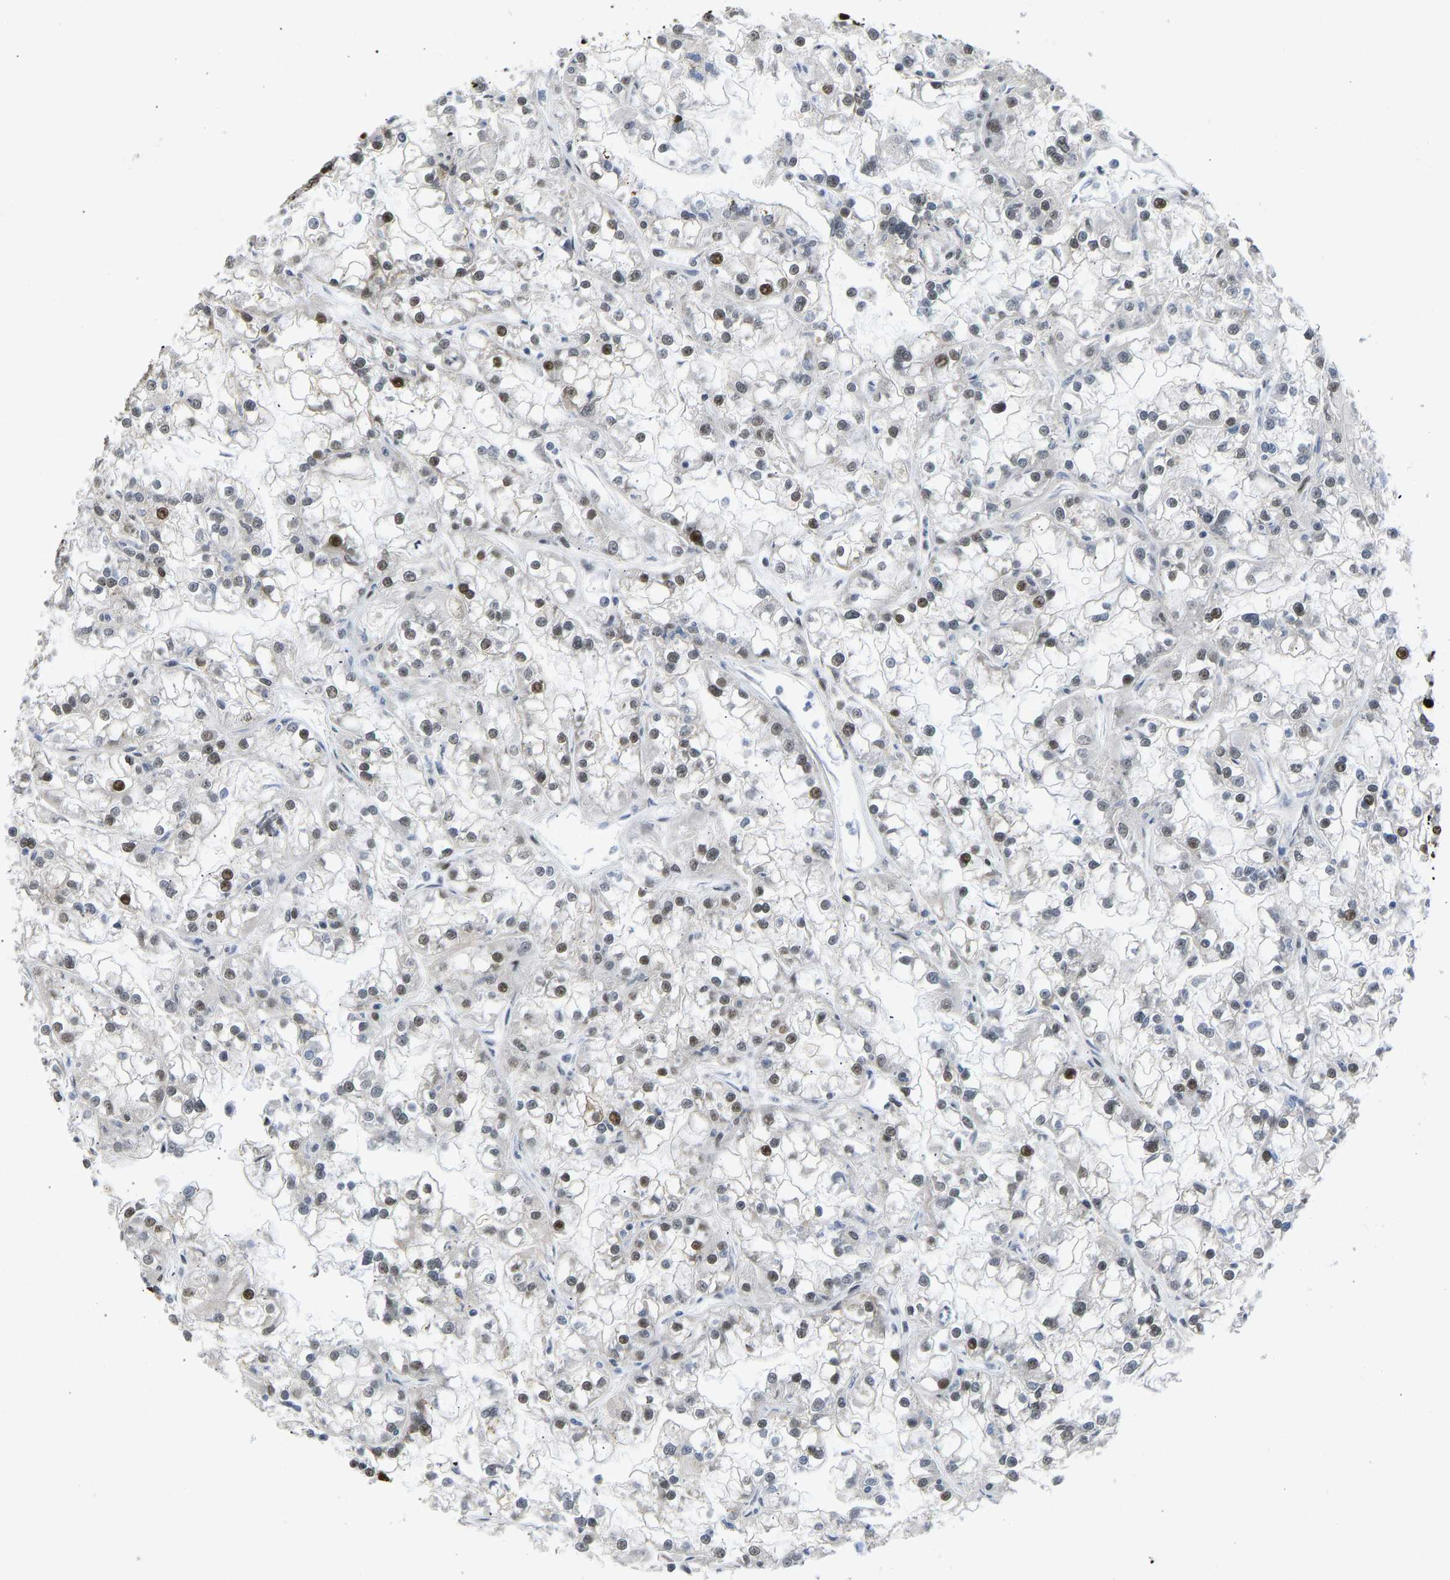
{"staining": {"intensity": "moderate", "quantity": "<25%", "location": "nuclear"}, "tissue": "renal cancer", "cell_type": "Tumor cells", "image_type": "cancer", "snomed": [{"axis": "morphology", "description": "Adenocarcinoma, NOS"}, {"axis": "topography", "description": "Kidney"}], "caption": "Renal cancer stained for a protein demonstrates moderate nuclear positivity in tumor cells.", "gene": "FOXK1", "patient": {"sex": "female", "age": 52}}